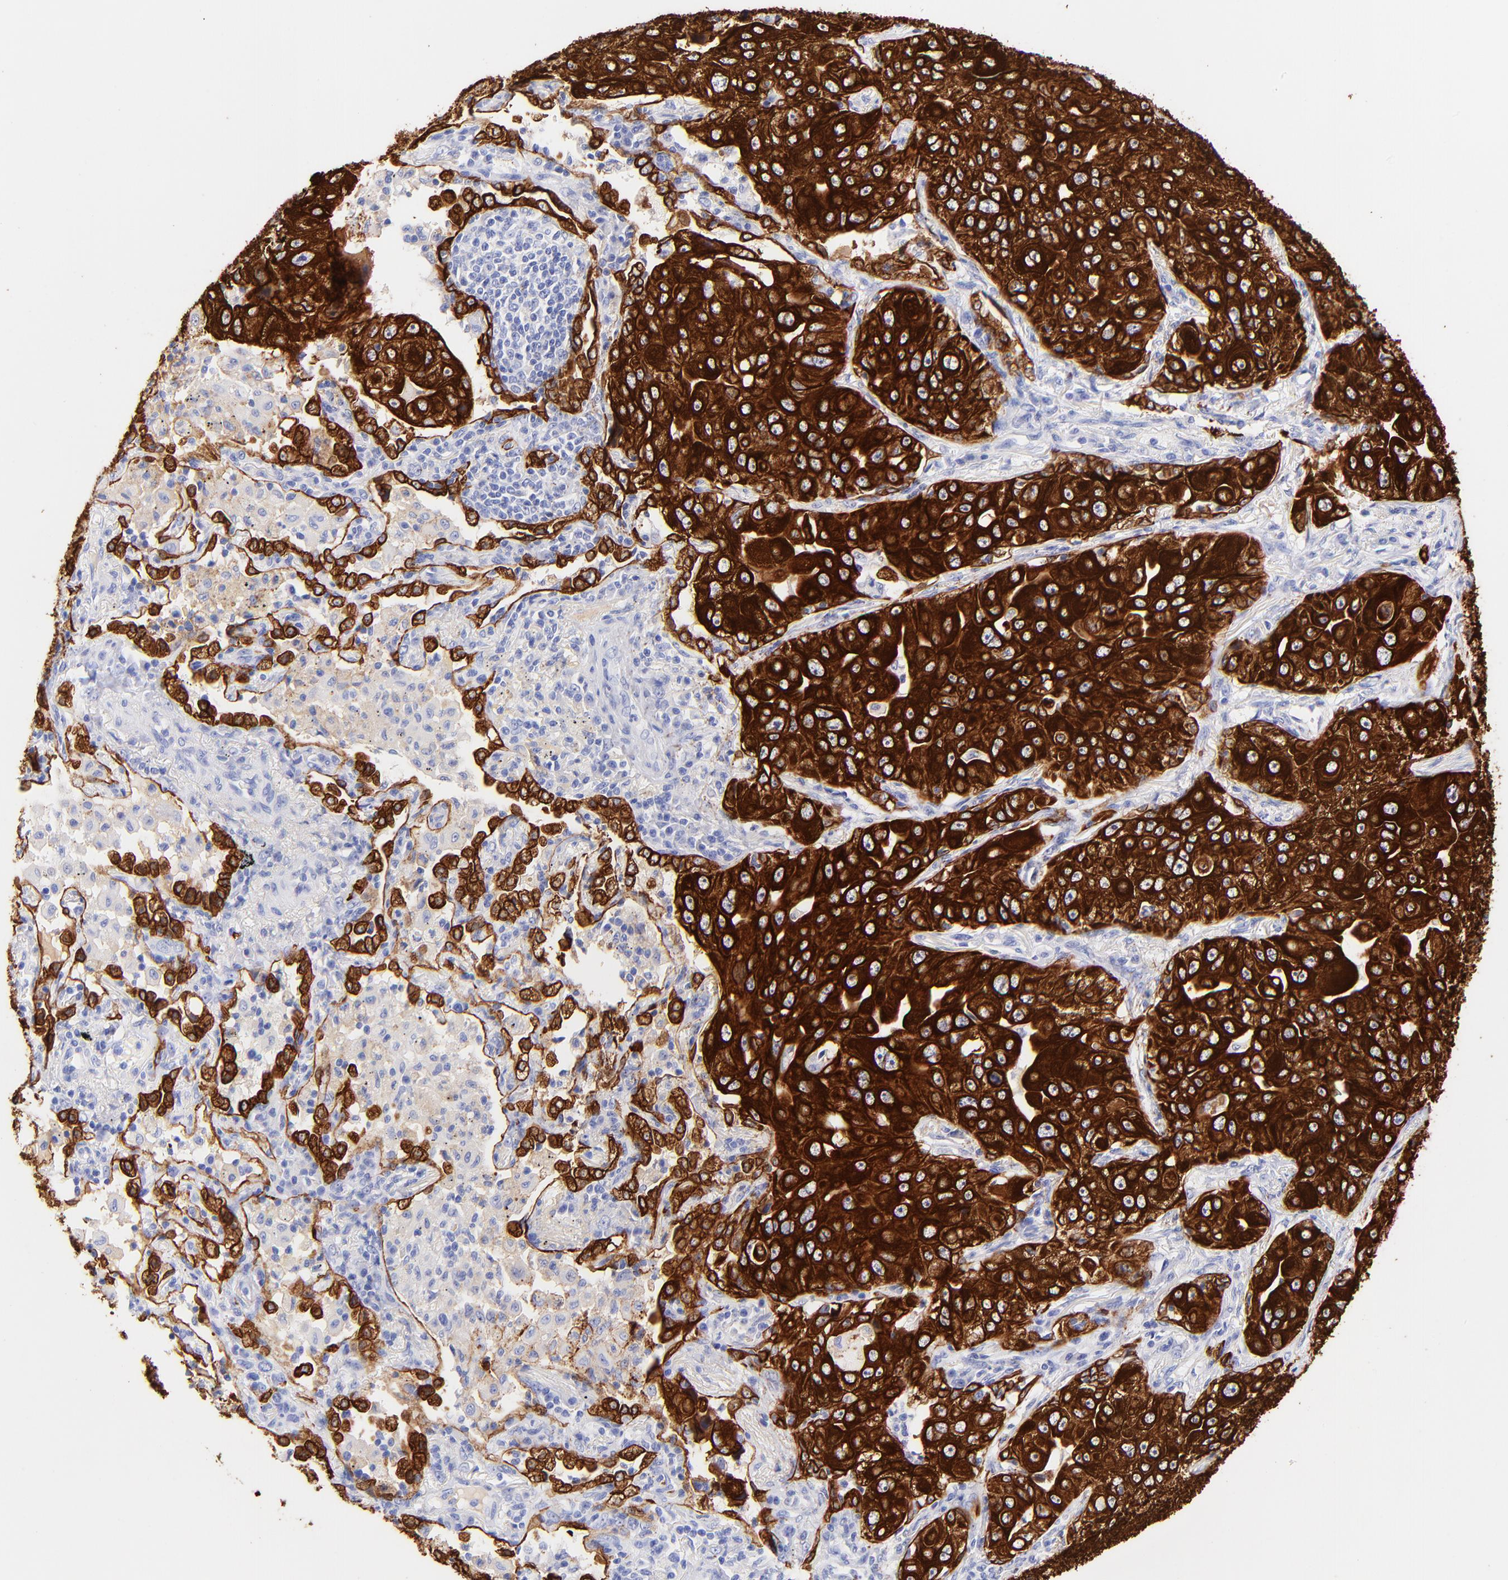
{"staining": {"intensity": "strong", "quantity": ">75%", "location": "cytoplasmic/membranous"}, "tissue": "lung cancer", "cell_type": "Tumor cells", "image_type": "cancer", "snomed": [{"axis": "morphology", "description": "Adenocarcinoma, NOS"}, {"axis": "topography", "description": "Lung"}], "caption": "This image exhibits immunohistochemistry staining of human lung cancer, with high strong cytoplasmic/membranous positivity in about >75% of tumor cells.", "gene": "KRT19", "patient": {"sex": "male", "age": 84}}